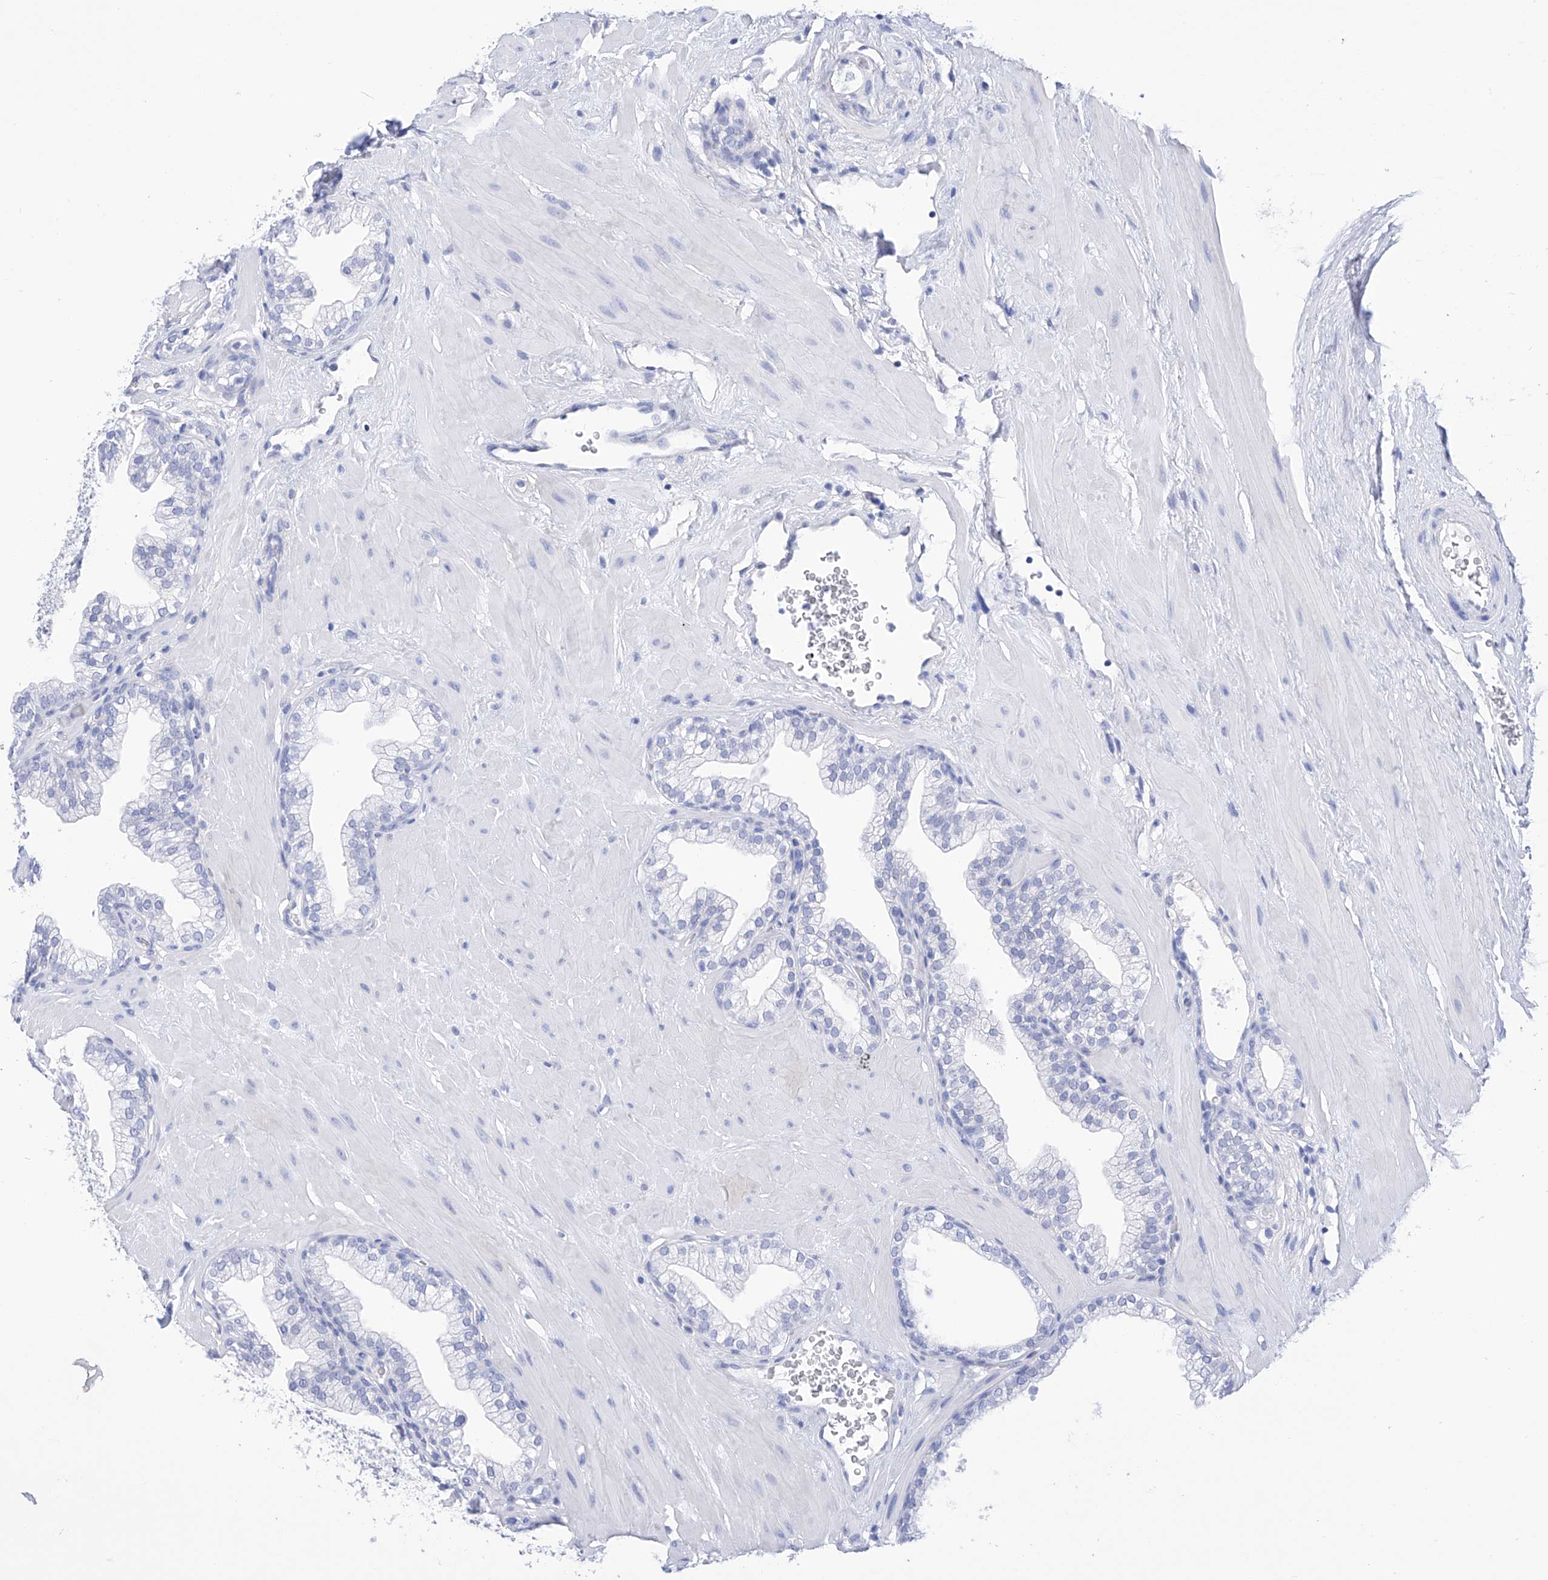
{"staining": {"intensity": "negative", "quantity": "none", "location": "none"}, "tissue": "prostate", "cell_type": "Glandular cells", "image_type": "normal", "snomed": [{"axis": "morphology", "description": "Normal tissue, NOS"}, {"axis": "morphology", "description": "Urothelial carcinoma, Low grade"}, {"axis": "topography", "description": "Urinary bladder"}, {"axis": "topography", "description": "Prostate"}], "caption": "Immunohistochemical staining of normal prostate displays no significant staining in glandular cells.", "gene": "FLG", "patient": {"sex": "male", "age": 60}}